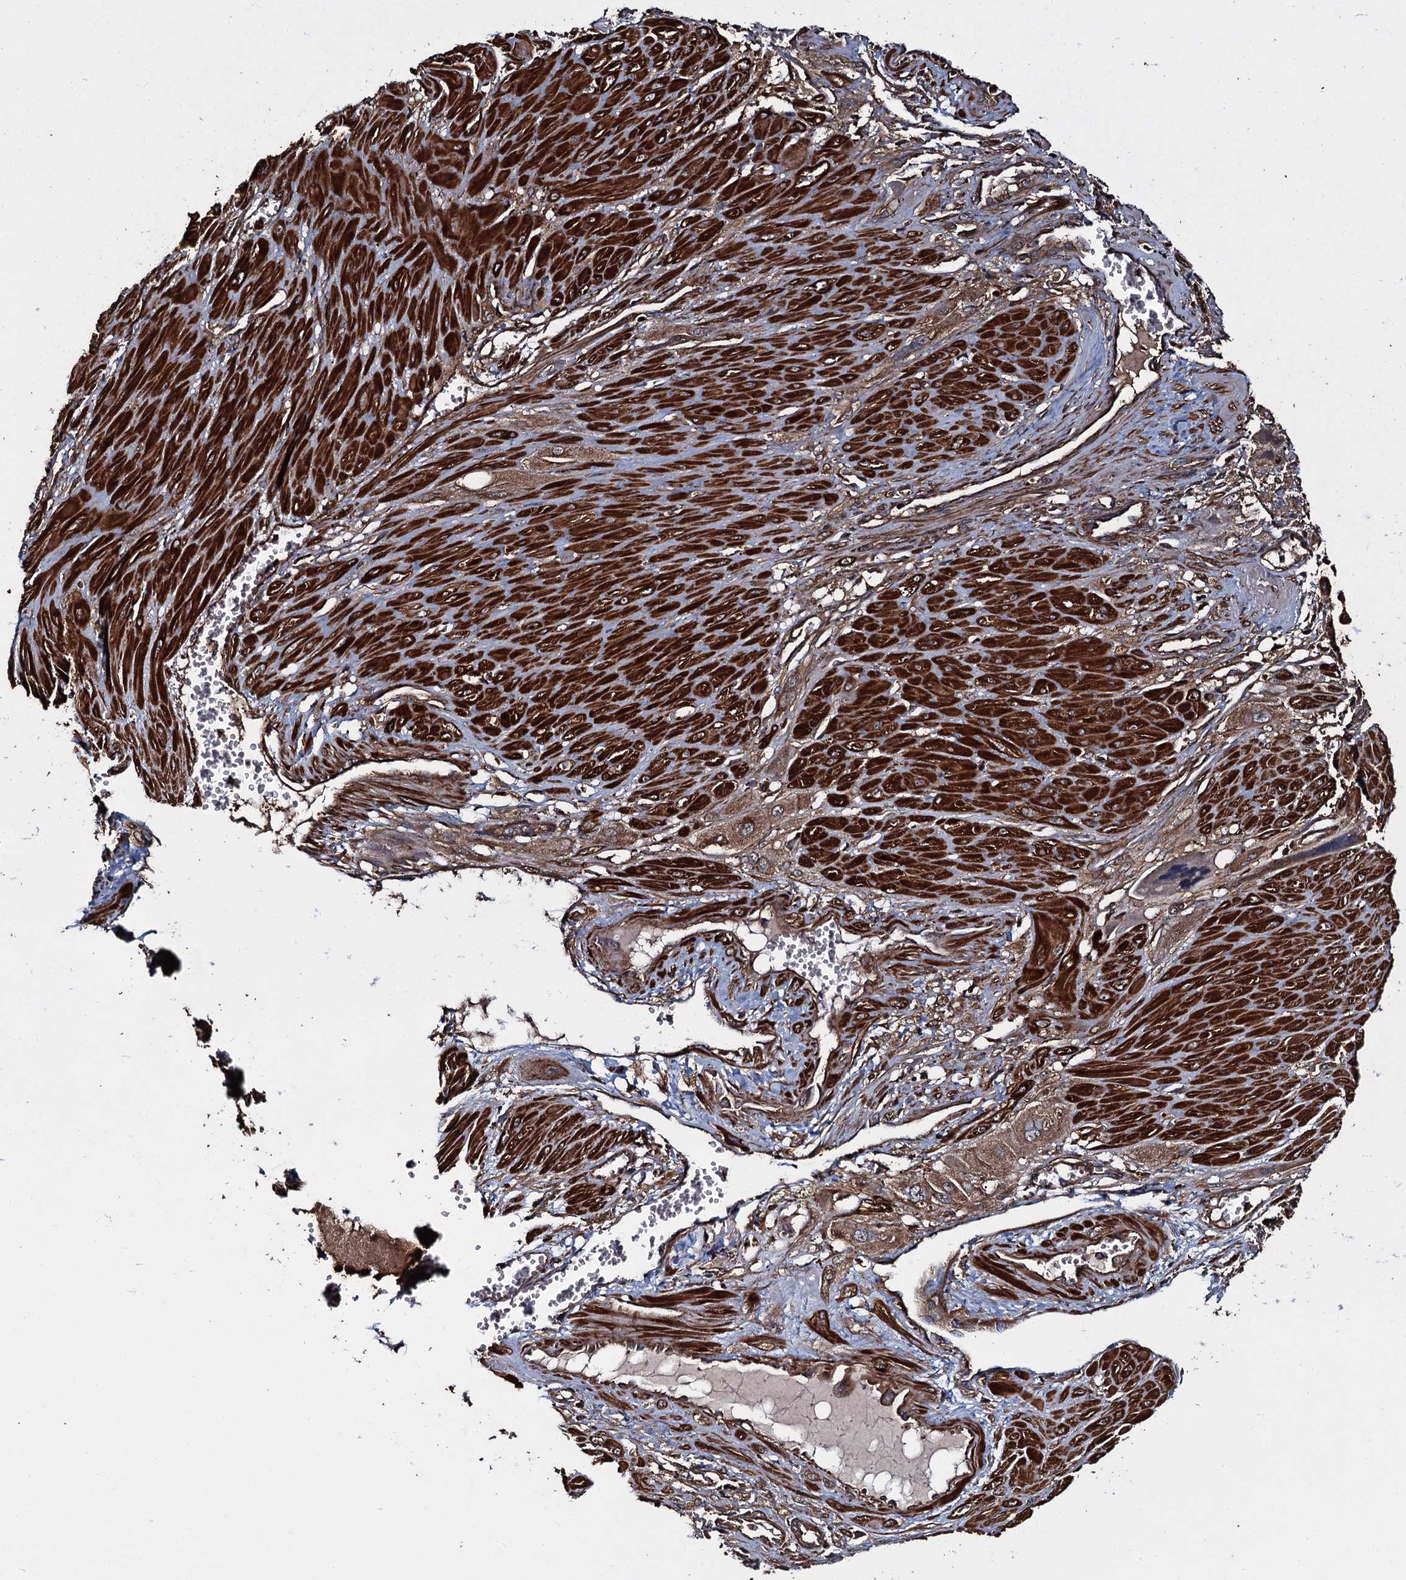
{"staining": {"intensity": "moderate", "quantity": ">75%", "location": "cytoplasmic/membranous"}, "tissue": "cervical cancer", "cell_type": "Tumor cells", "image_type": "cancer", "snomed": [{"axis": "morphology", "description": "Squamous cell carcinoma, NOS"}, {"axis": "topography", "description": "Cervix"}], "caption": "Immunohistochemical staining of cervical squamous cell carcinoma displays moderate cytoplasmic/membranous protein expression in approximately >75% of tumor cells.", "gene": "VWA8", "patient": {"sex": "female", "age": 34}}